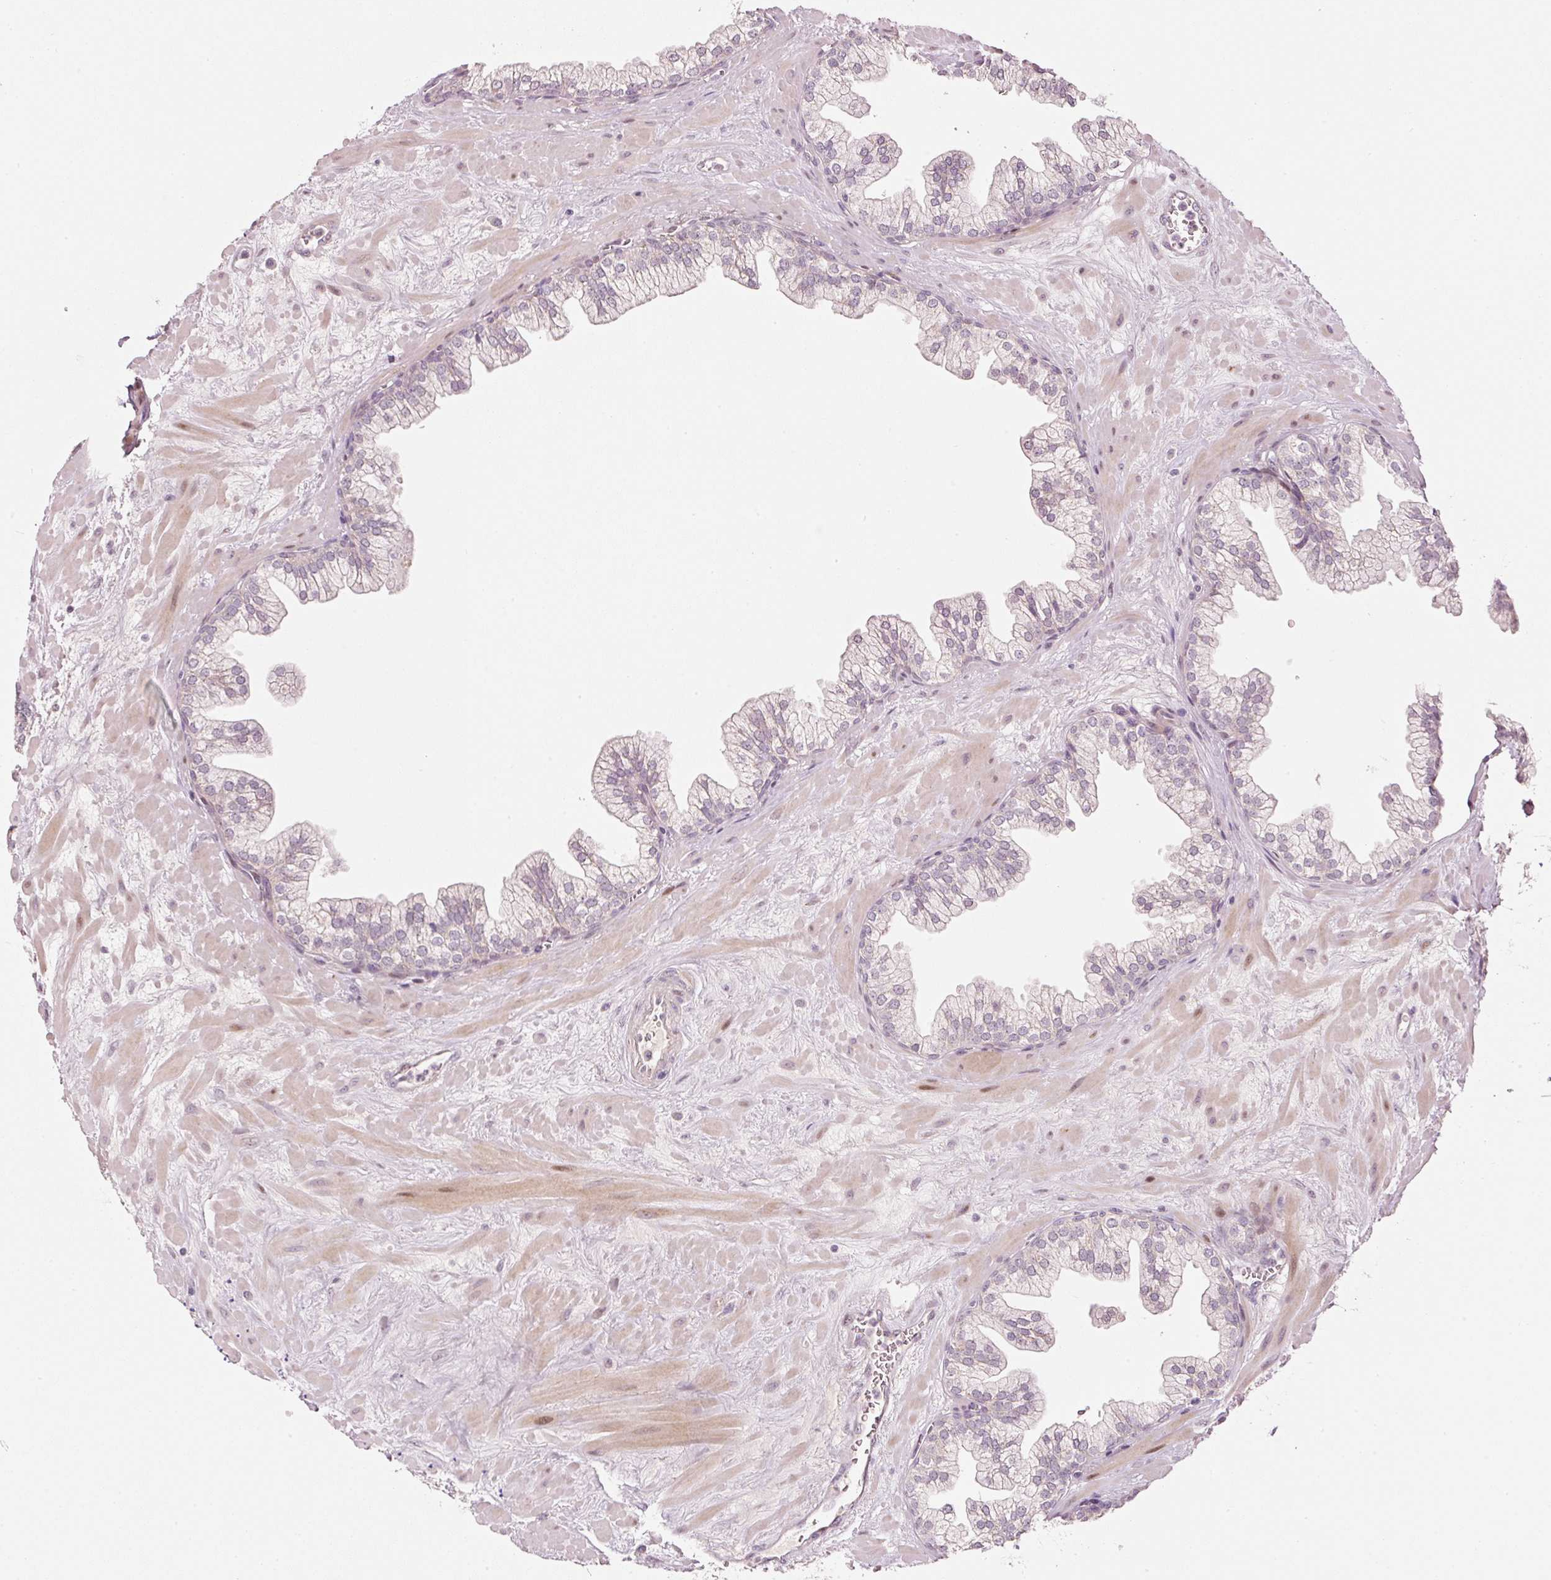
{"staining": {"intensity": "negative", "quantity": "none", "location": "none"}, "tissue": "prostate", "cell_type": "Glandular cells", "image_type": "normal", "snomed": [{"axis": "morphology", "description": "Normal tissue, NOS"}, {"axis": "topography", "description": "Prostate"}, {"axis": "topography", "description": "Peripheral nerve tissue"}], "caption": "This is a micrograph of IHC staining of normal prostate, which shows no expression in glandular cells. (DAB (3,3'-diaminobenzidine) IHC with hematoxylin counter stain).", "gene": "TOB2", "patient": {"sex": "male", "age": 61}}